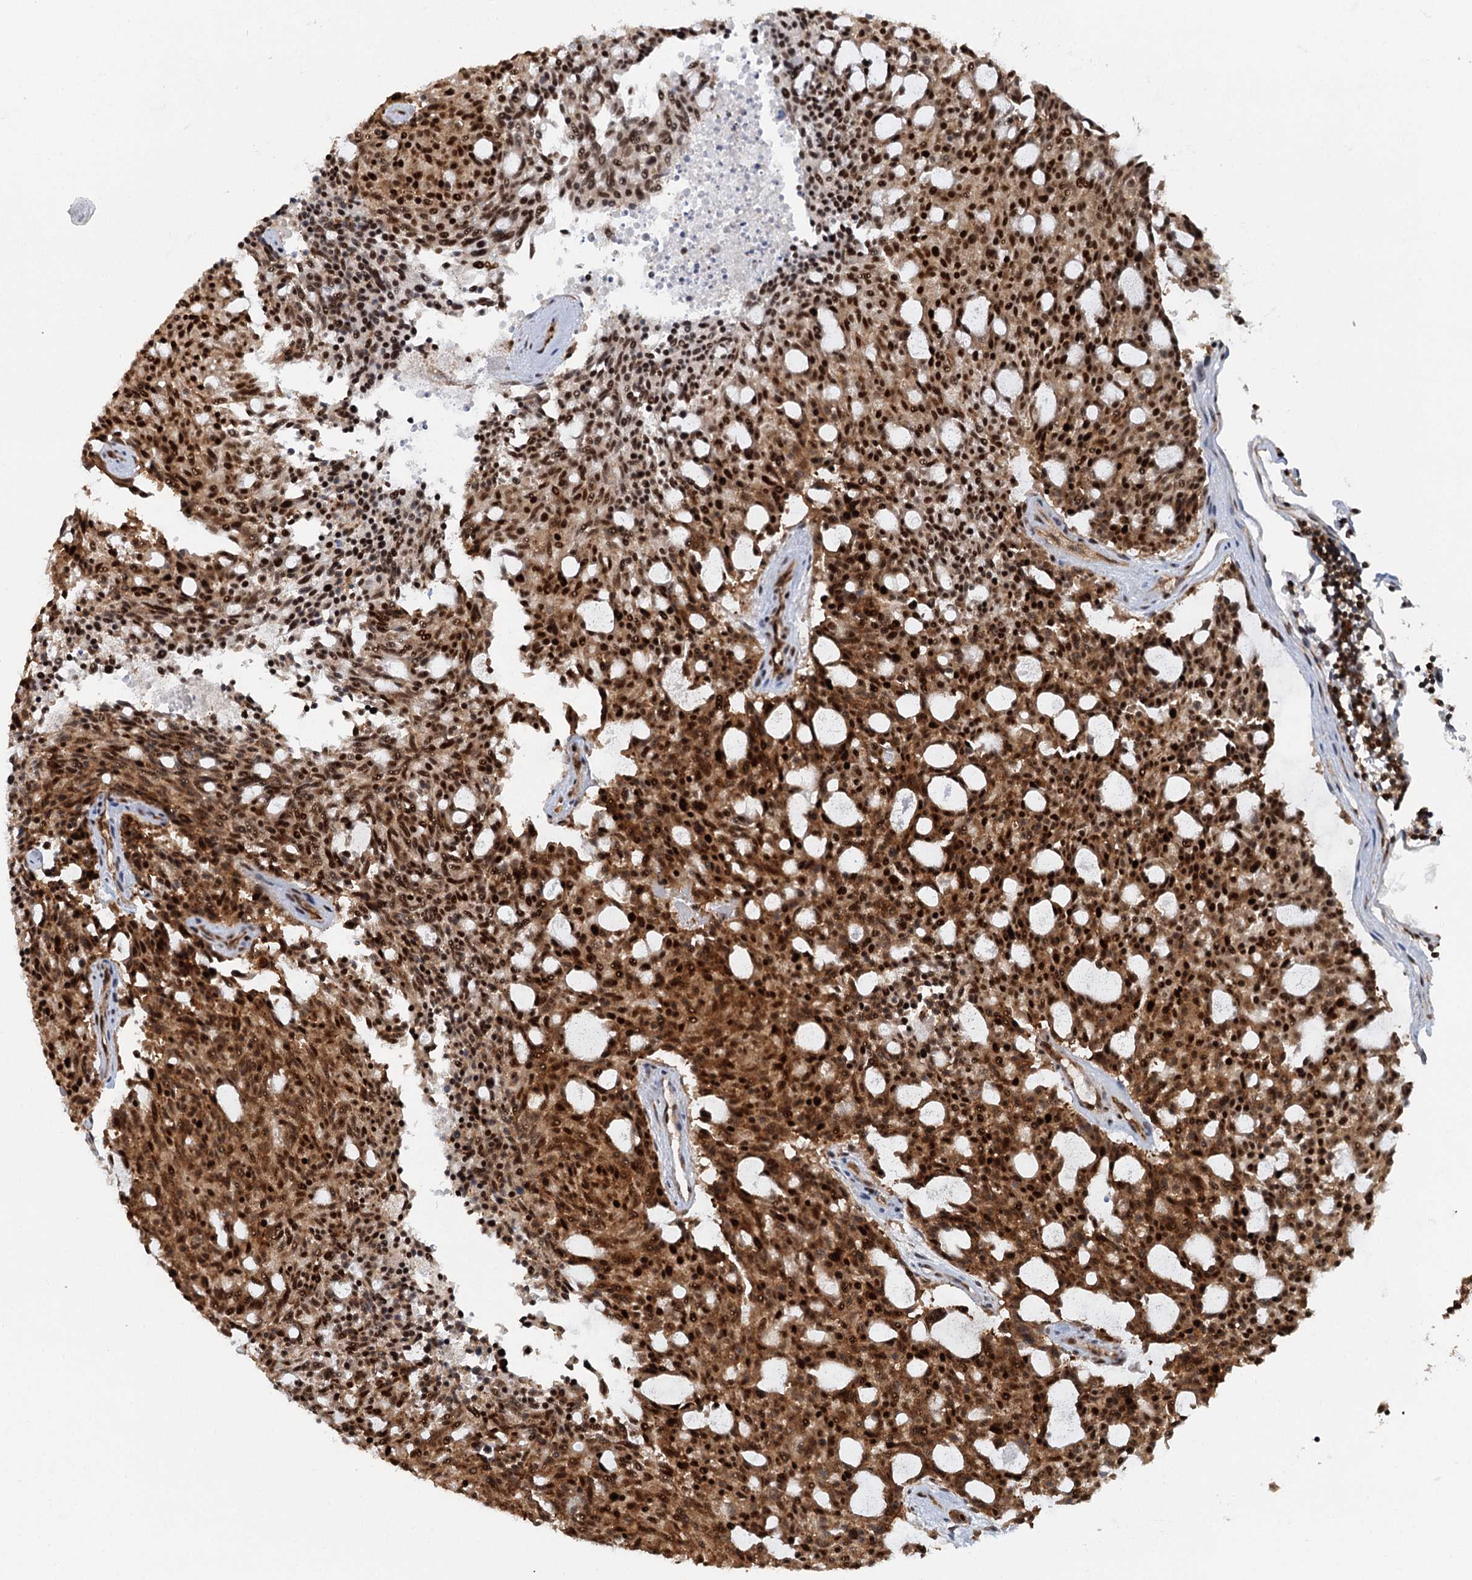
{"staining": {"intensity": "strong", "quantity": ">75%", "location": "cytoplasmic/membranous,nuclear"}, "tissue": "carcinoid", "cell_type": "Tumor cells", "image_type": "cancer", "snomed": [{"axis": "morphology", "description": "Carcinoid, malignant, NOS"}, {"axis": "topography", "description": "Pancreas"}], "caption": "High-power microscopy captured an immunohistochemistry (IHC) photomicrograph of carcinoid, revealing strong cytoplasmic/membranous and nuclear expression in approximately >75% of tumor cells.", "gene": "GPATCH11", "patient": {"sex": "female", "age": 54}}